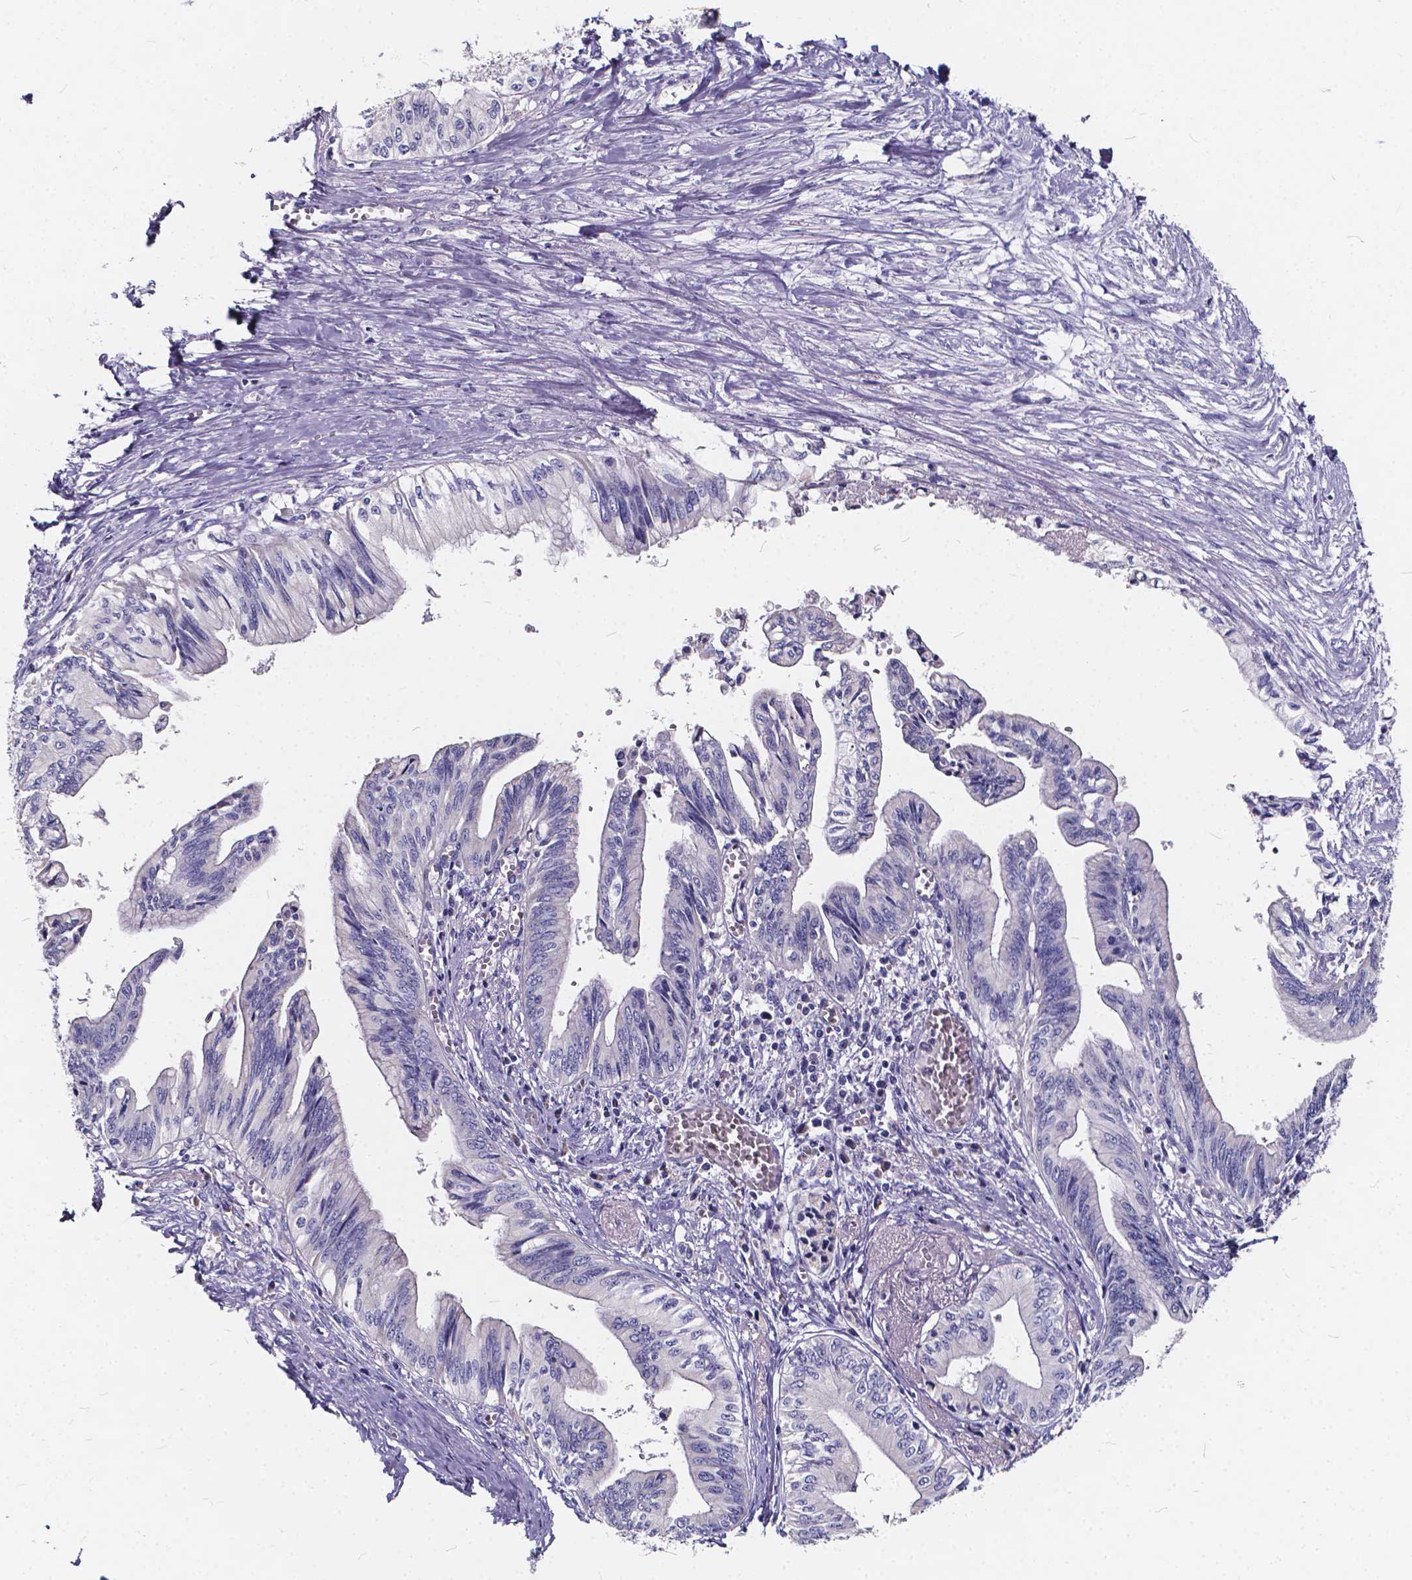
{"staining": {"intensity": "negative", "quantity": "none", "location": "none"}, "tissue": "pancreatic cancer", "cell_type": "Tumor cells", "image_type": "cancer", "snomed": [{"axis": "morphology", "description": "Adenocarcinoma, NOS"}, {"axis": "topography", "description": "Pancreas"}], "caption": "Human adenocarcinoma (pancreatic) stained for a protein using IHC displays no expression in tumor cells.", "gene": "SPEF2", "patient": {"sex": "female", "age": 61}}